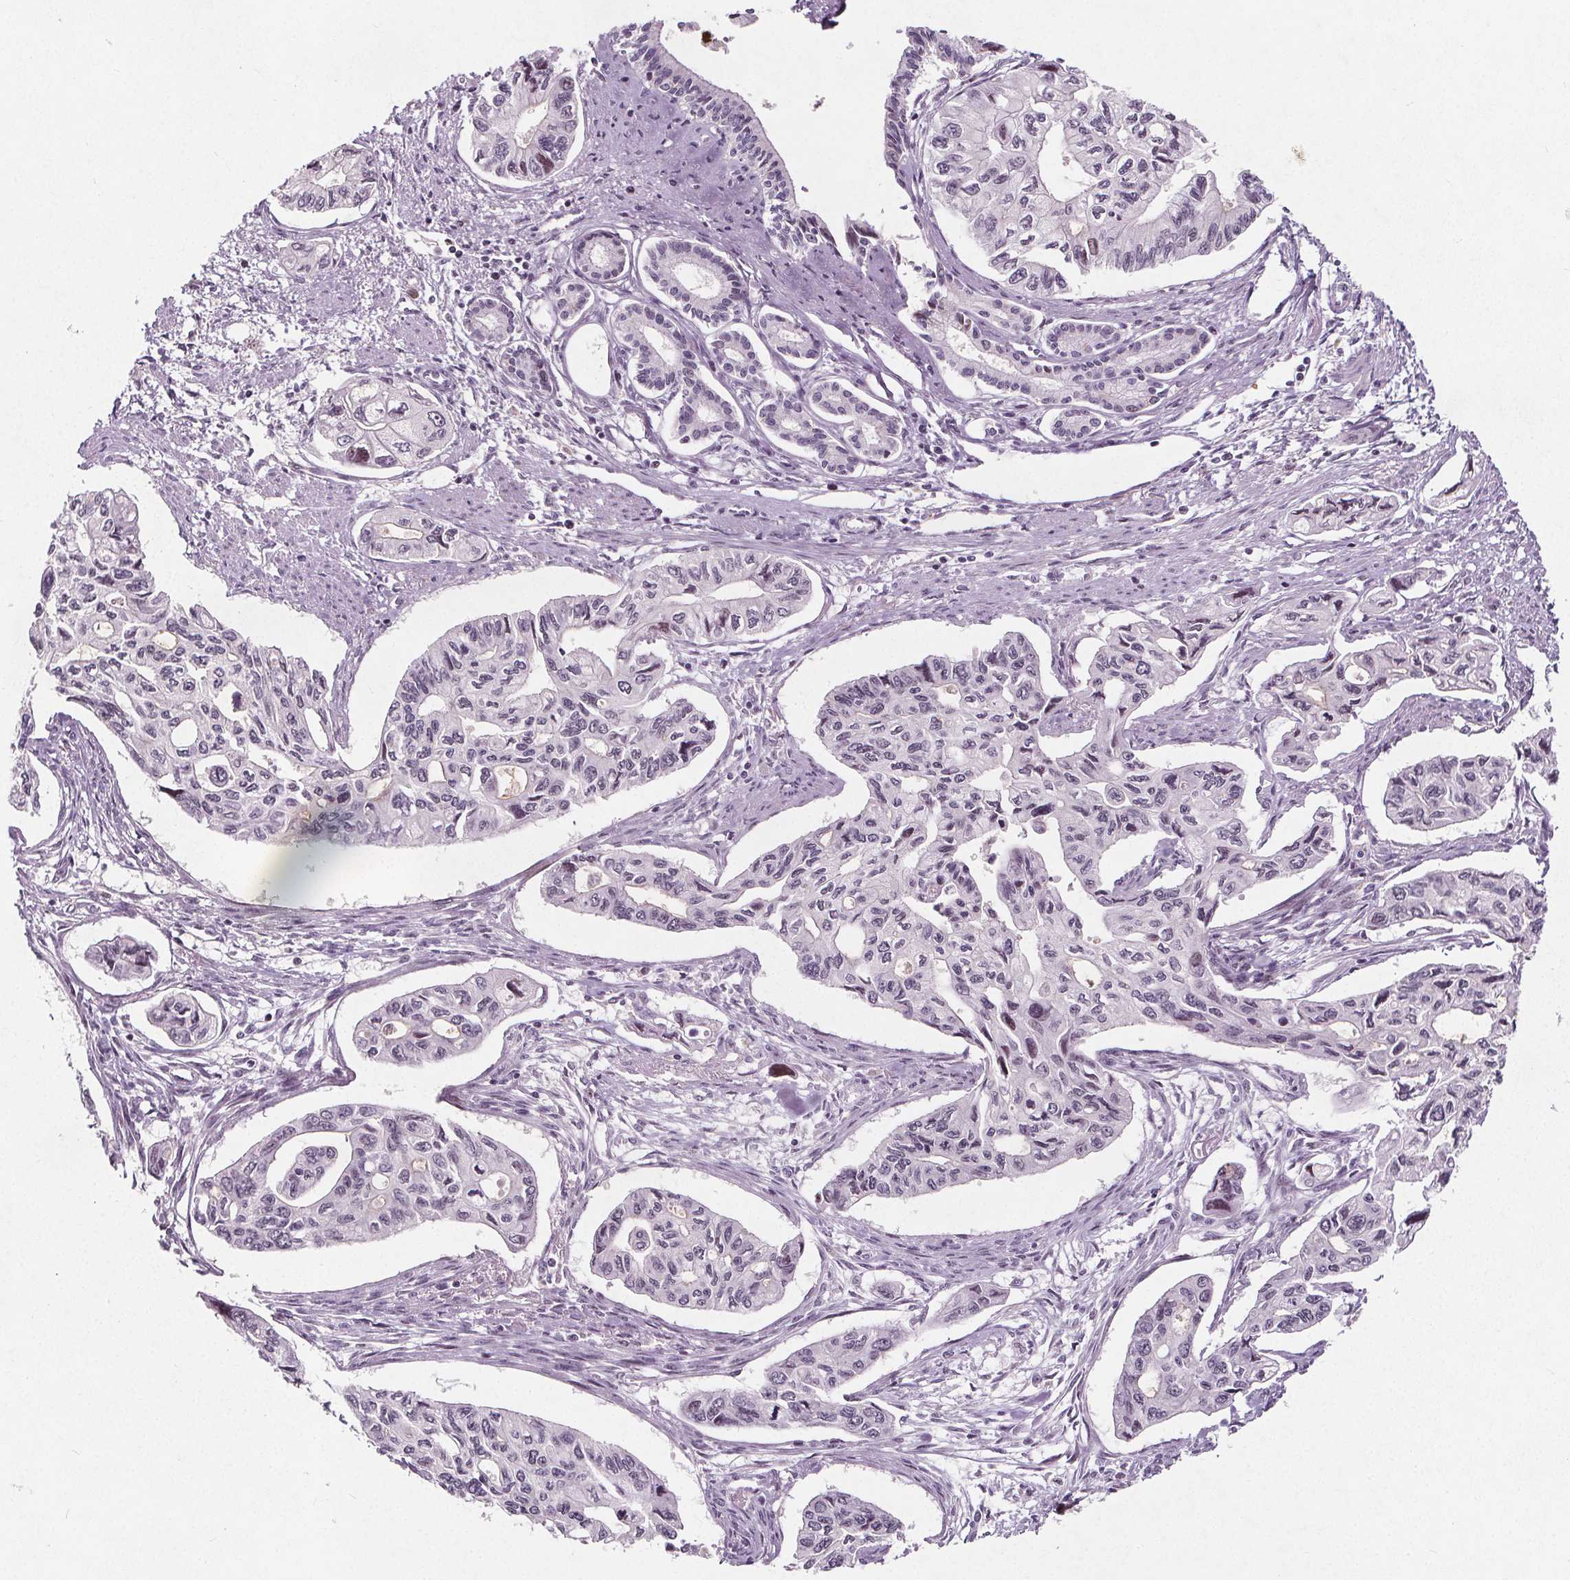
{"staining": {"intensity": "negative", "quantity": "none", "location": "none"}, "tissue": "pancreatic cancer", "cell_type": "Tumor cells", "image_type": "cancer", "snomed": [{"axis": "morphology", "description": "Adenocarcinoma, NOS"}, {"axis": "topography", "description": "Pancreas"}], "caption": "This is a photomicrograph of IHC staining of pancreatic adenocarcinoma, which shows no expression in tumor cells.", "gene": "TAF6L", "patient": {"sex": "female", "age": 76}}